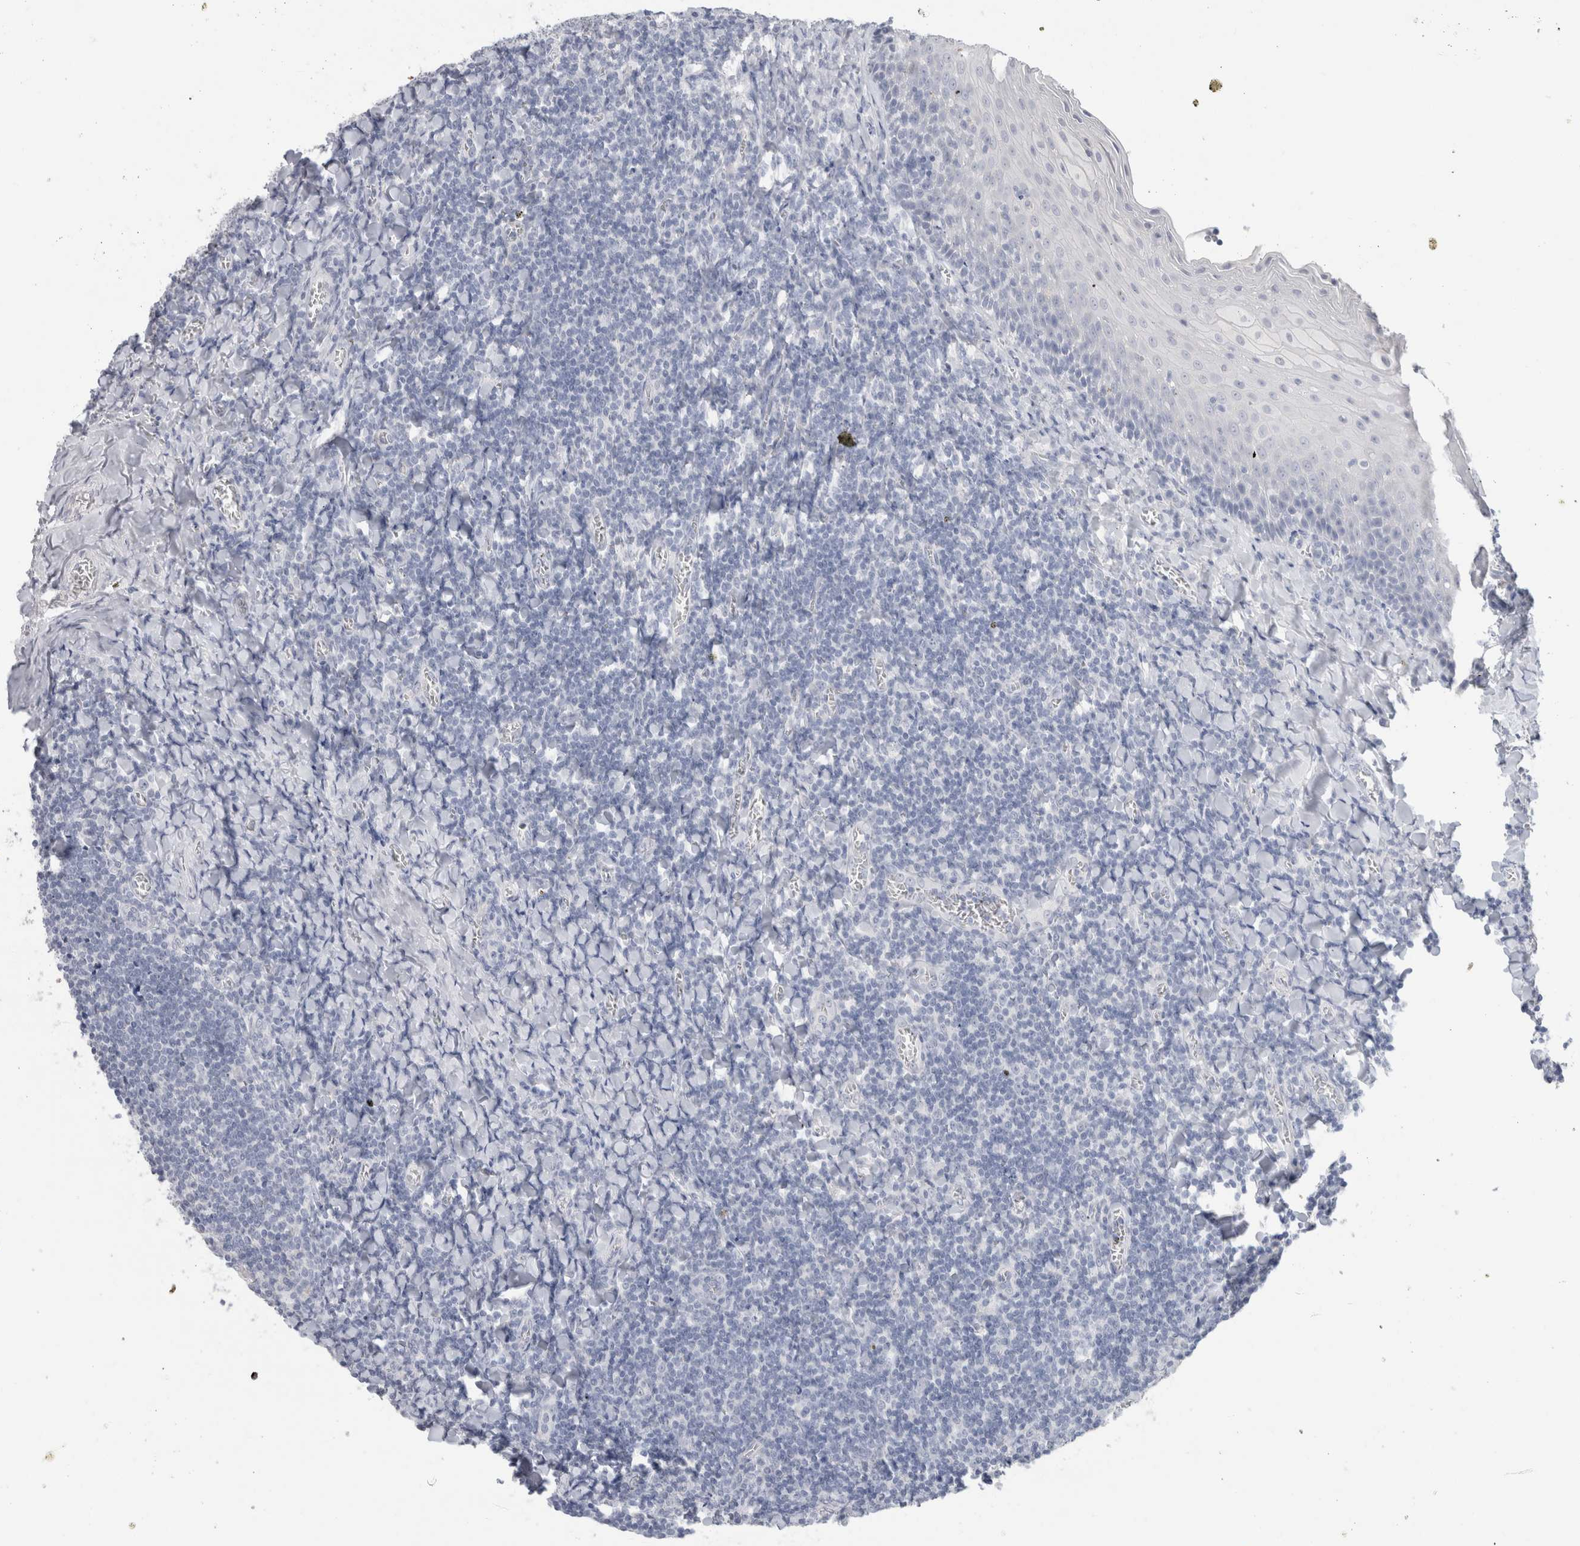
{"staining": {"intensity": "negative", "quantity": "none", "location": "none"}, "tissue": "tonsil", "cell_type": "Germinal center cells", "image_type": "normal", "snomed": [{"axis": "morphology", "description": "Normal tissue, NOS"}, {"axis": "topography", "description": "Tonsil"}], "caption": "This is a photomicrograph of immunohistochemistry (IHC) staining of normal tonsil, which shows no expression in germinal center cells. (Brightfield microscopy of DAB (3,3'-diaminobenzidine) immunohistochemistry (IHC) at high magnification).", "gene": "SLC6A1", "patient": {"sex": "male", "age": 27}}